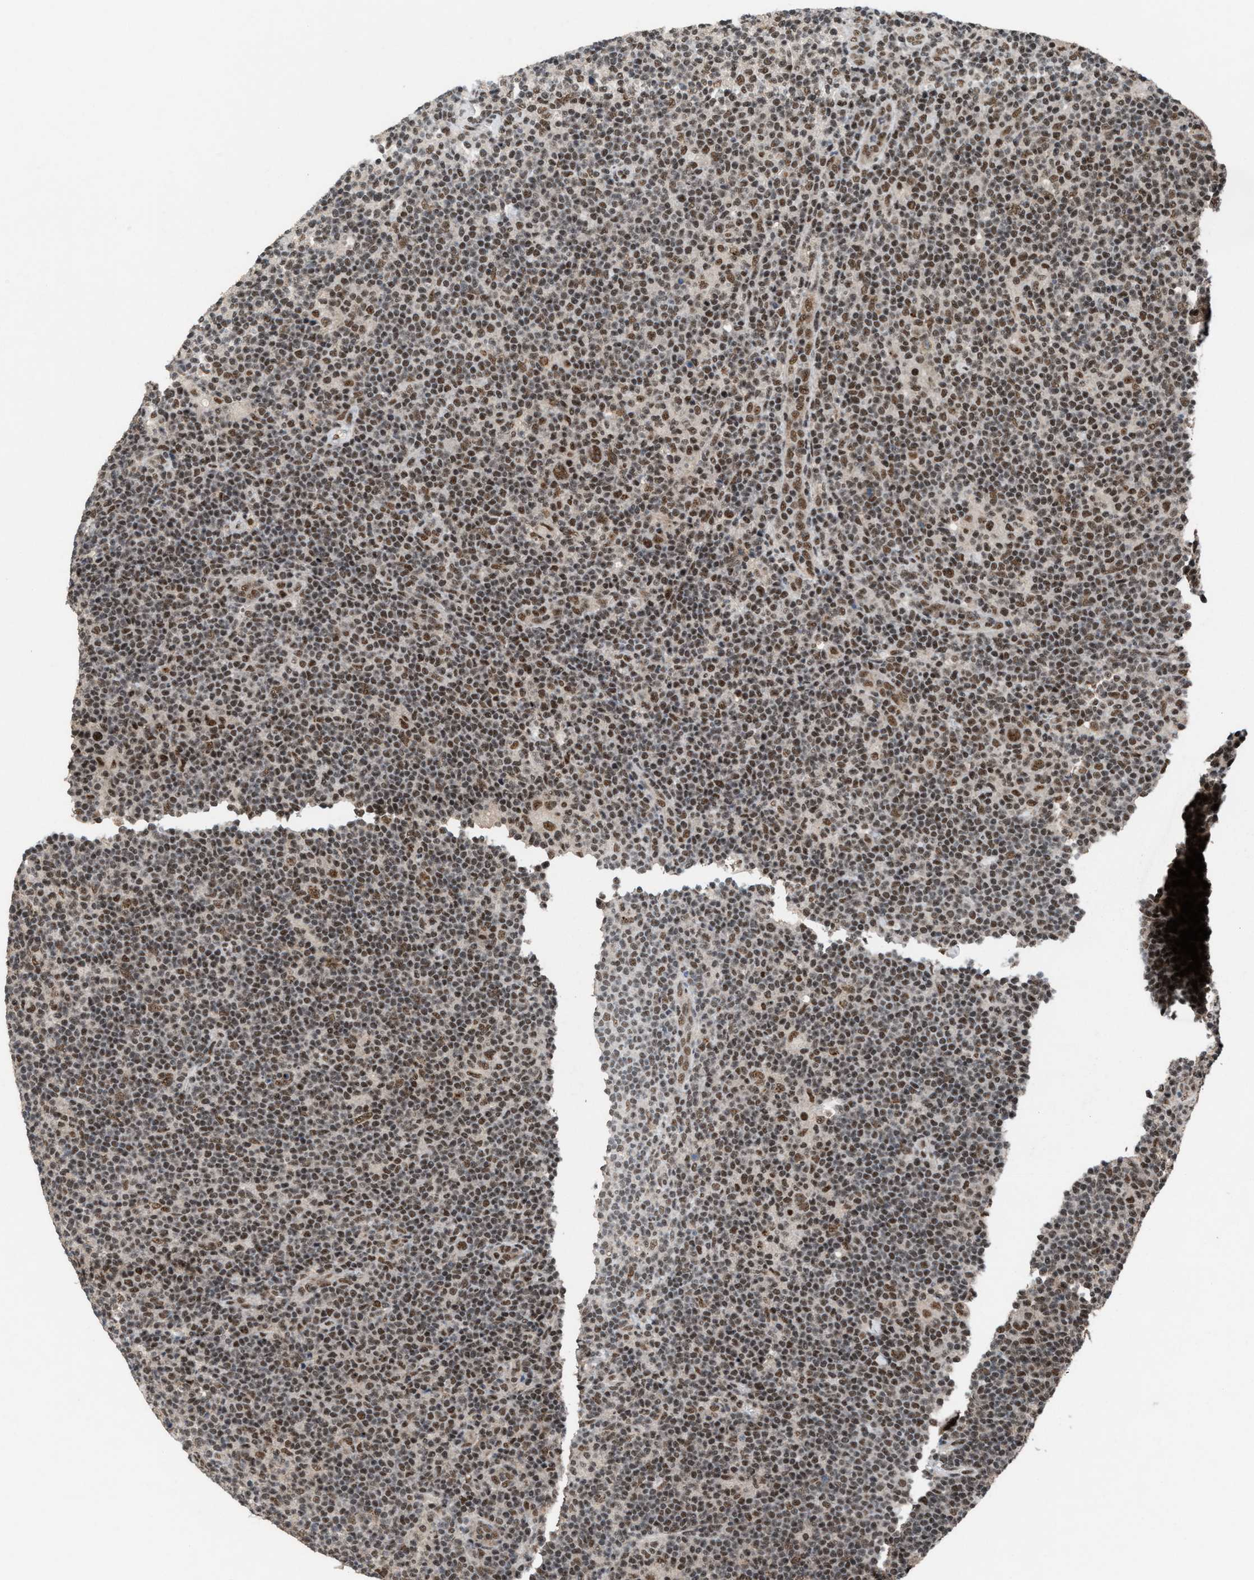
{"staining": {"intensity": "strong", "quantity": ">75%", "location": "nuclear"}, "tissue": "lymphoma", "cell_type": "Tumor cells", "image_type": "cancer", "snomed": [{"axis": "morphology", "description": "Hodgkin's disease, NOS"}, {"axis": "topography", "description": "Lymph node"}], "caption": "IHC photomicrograph of lymphoma stained for a protein (brown), which displays high levels of strong nuclear staining in approximately >75% of tumor cells.", "gene": "PRPF4", "patient": {"sex": "female", "age": 57}}